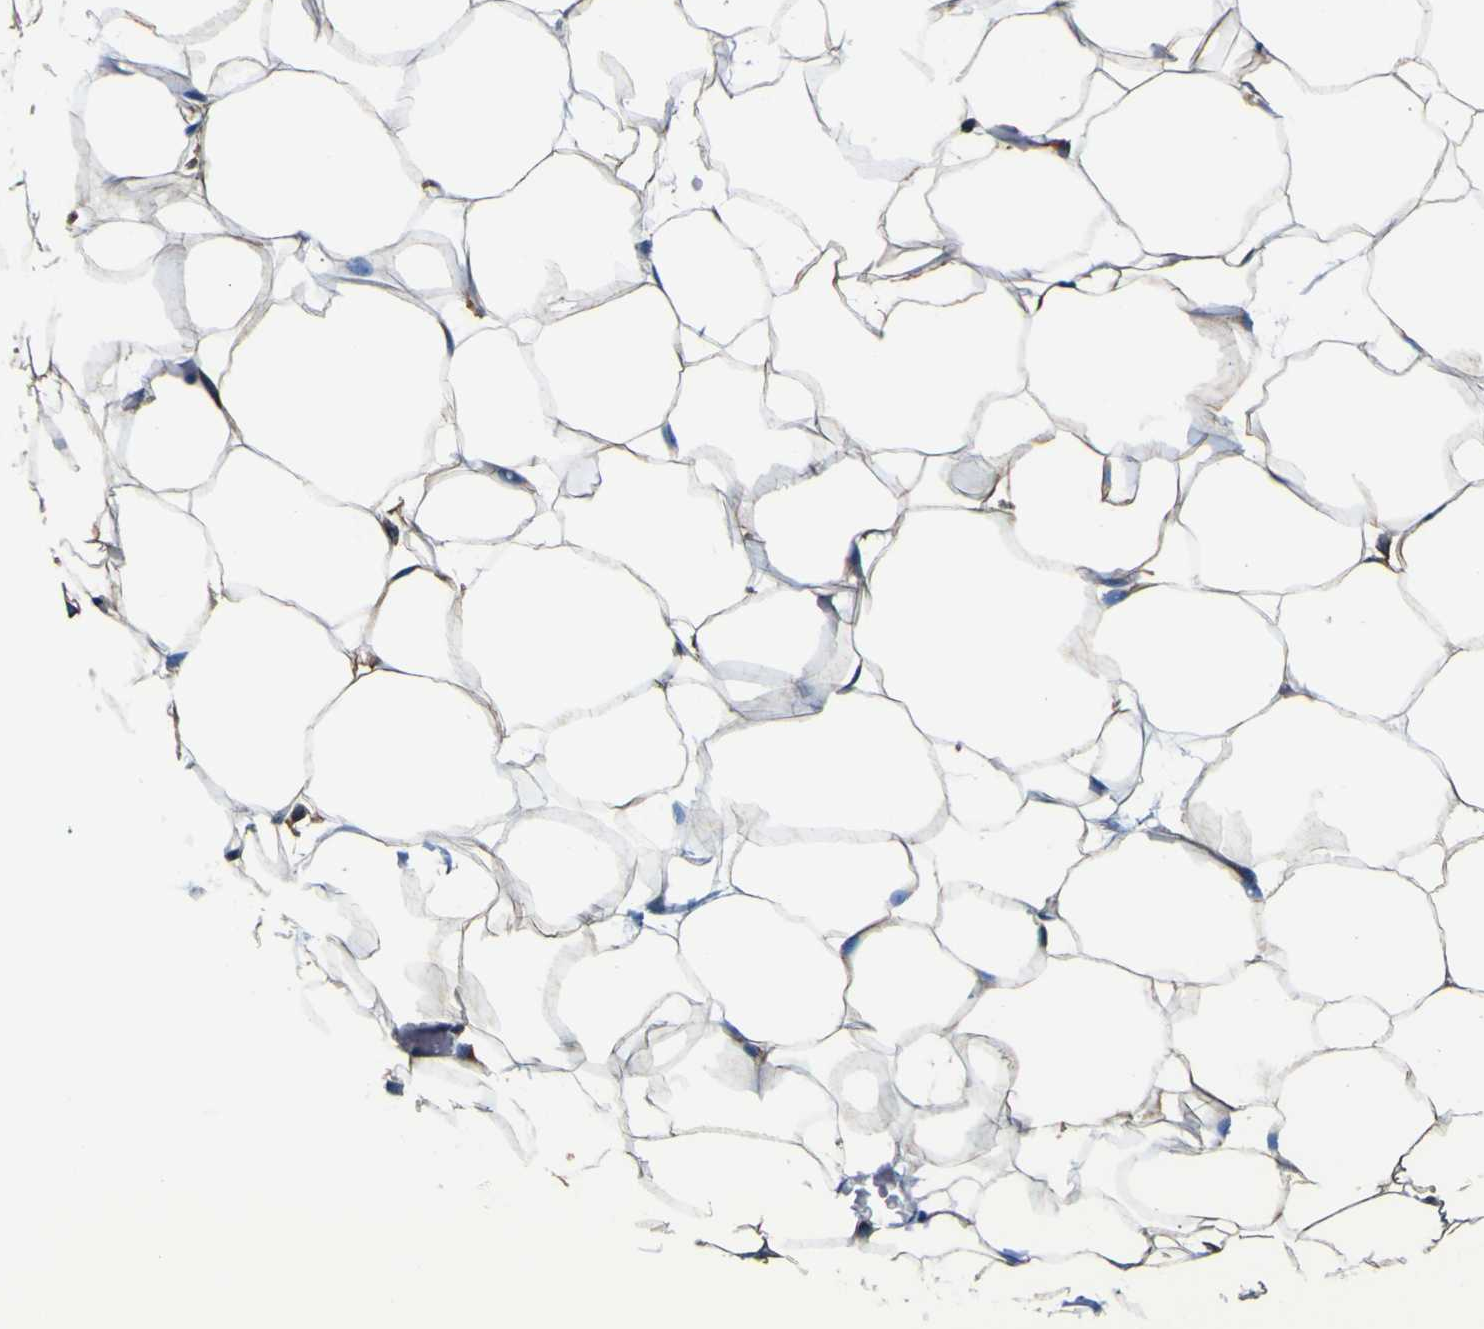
{"staining": {"intensity": "weak", "quantity": ">75%", "location": "cytoplasmic/membranous"}, "tissue": "adipose tissue", "cell_type": "Adipocytes", "image_type": "normal", "snomed": [{"axis": "morphology", "description": "Normal tissue, NOS"}, {"axis": "topography", "description": "Breast"}, {"axis": "topography", "description": "Adipose tissue"}], "caption": "High-magnification brightfield microscopy of normal adipose tissue stained with DAB (3,3'-diaminobenzidine) (brown) and counterstained with hematoxylin (blue). adipocytes exhibit weak cytoplasmic/membranous expression is present in about>75% of cells. Using DAB (3,3'-diaminobenzidine) (brown) and hematoxylin (blue) stains, captured at high magnification using brightfield microscopy.", "gene": "TUBA1B", "patient": {"sex": "female", "age": 25}}